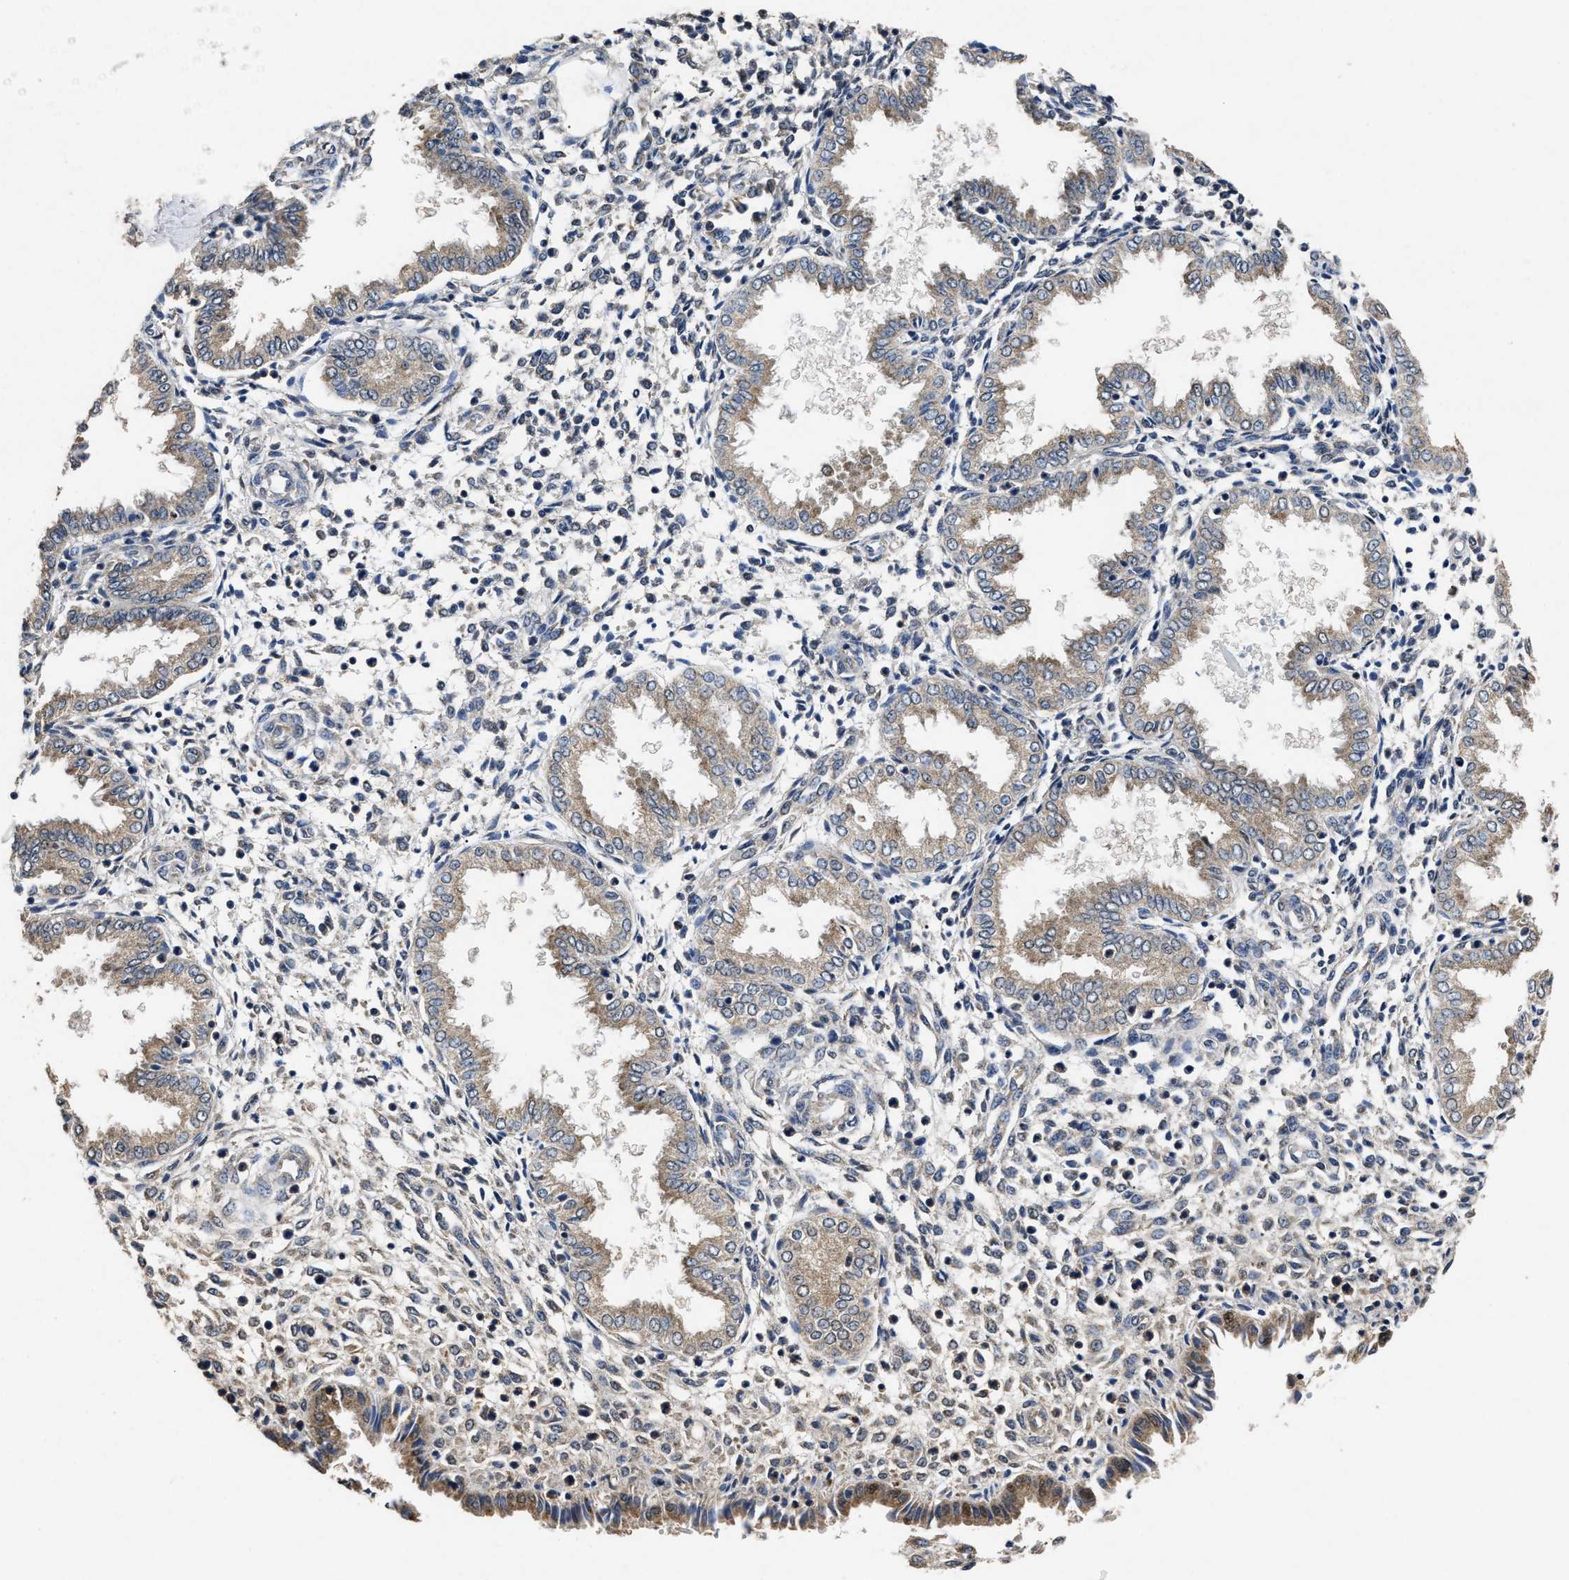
{"staining": {"intensity": "weak", "quantity": "25%-75%", "location": "cytoplasmic/membranous"}, "tissue": "endometrium", "cell_type": "Cells in endometrial stroma", "image_type": "normal", "snomed": [{"axis": "morphology", "description": "Normal tissue, NOS"}, {"axis": "topography", "description": "Endometrium"}], "caption": "Immunohistochemistry micrograph of normal endometrium: endometrium stained using immunohistochemistry demonstrates low levels of weak protein expression localized specifically in the cytoplasmic/membranous of cells in endometrial stroma, appearing as a cytoplasmic/membranous brown color.", "gene": "ACAT2", "patient": {"sex": "female", "age": 33}}